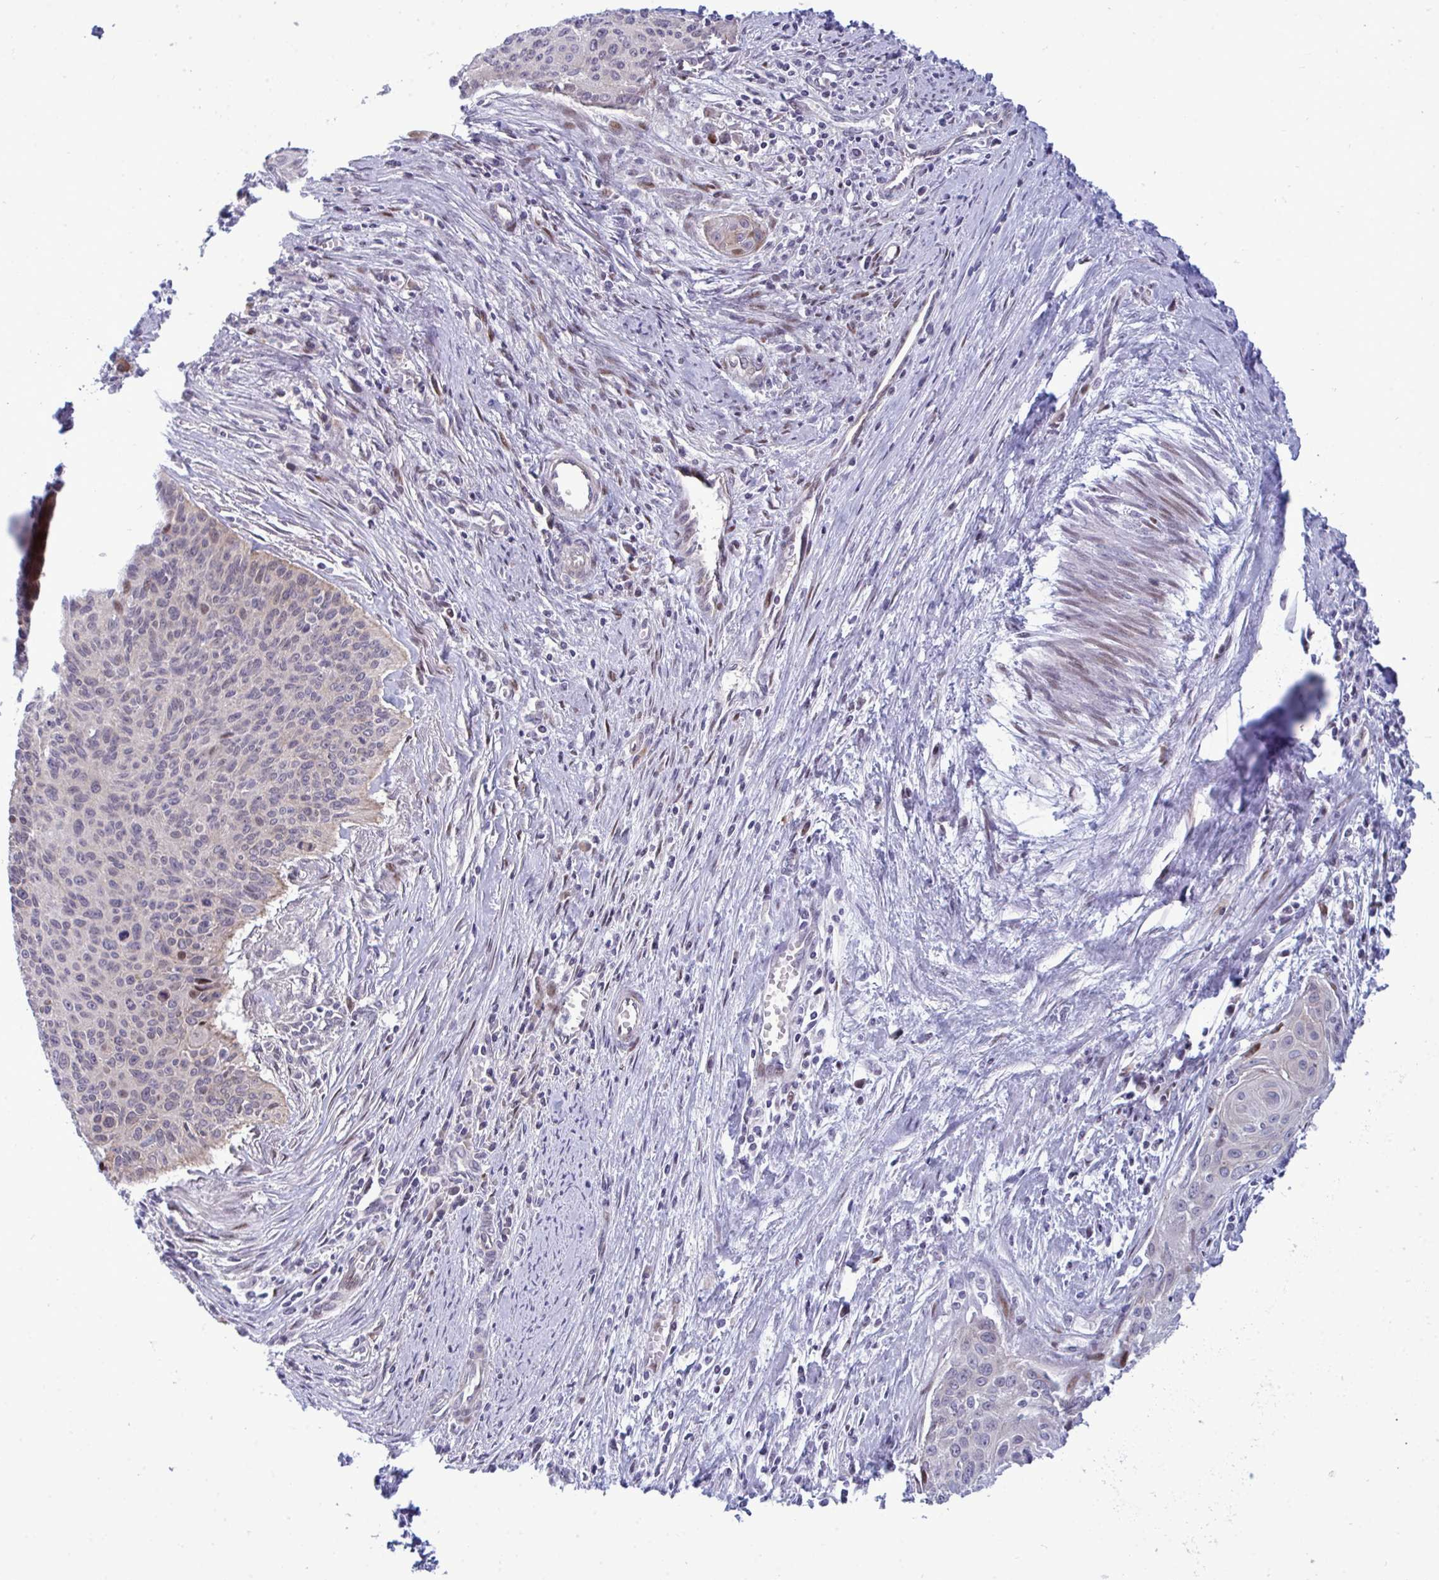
{"staining": {"intensity": "negative", "quantity": "none", "location": "none"}, "tissue": "cervical cancer", "cell_type": "Tumor cells", "image_type": "cancer", "snomed": [{"axis": "morphology", "description": "Squamous cell carcinoma, NOS"}, {"axis": "topography", "description": "Cervix"}], "caption": "Immunohistochemical staining of cervical cancer (squamous cell carcinoma) displays no significant positivity in tumor cells. The staining was performed using DAB (3,3'-diaminobenzidine) to visualize the protein expression in brown, while the nuclei were stained in blue with hematoxylin (Magnification: 20x).", "gene": "TAB1", "patient": {"sex": "female", "age": 55}}